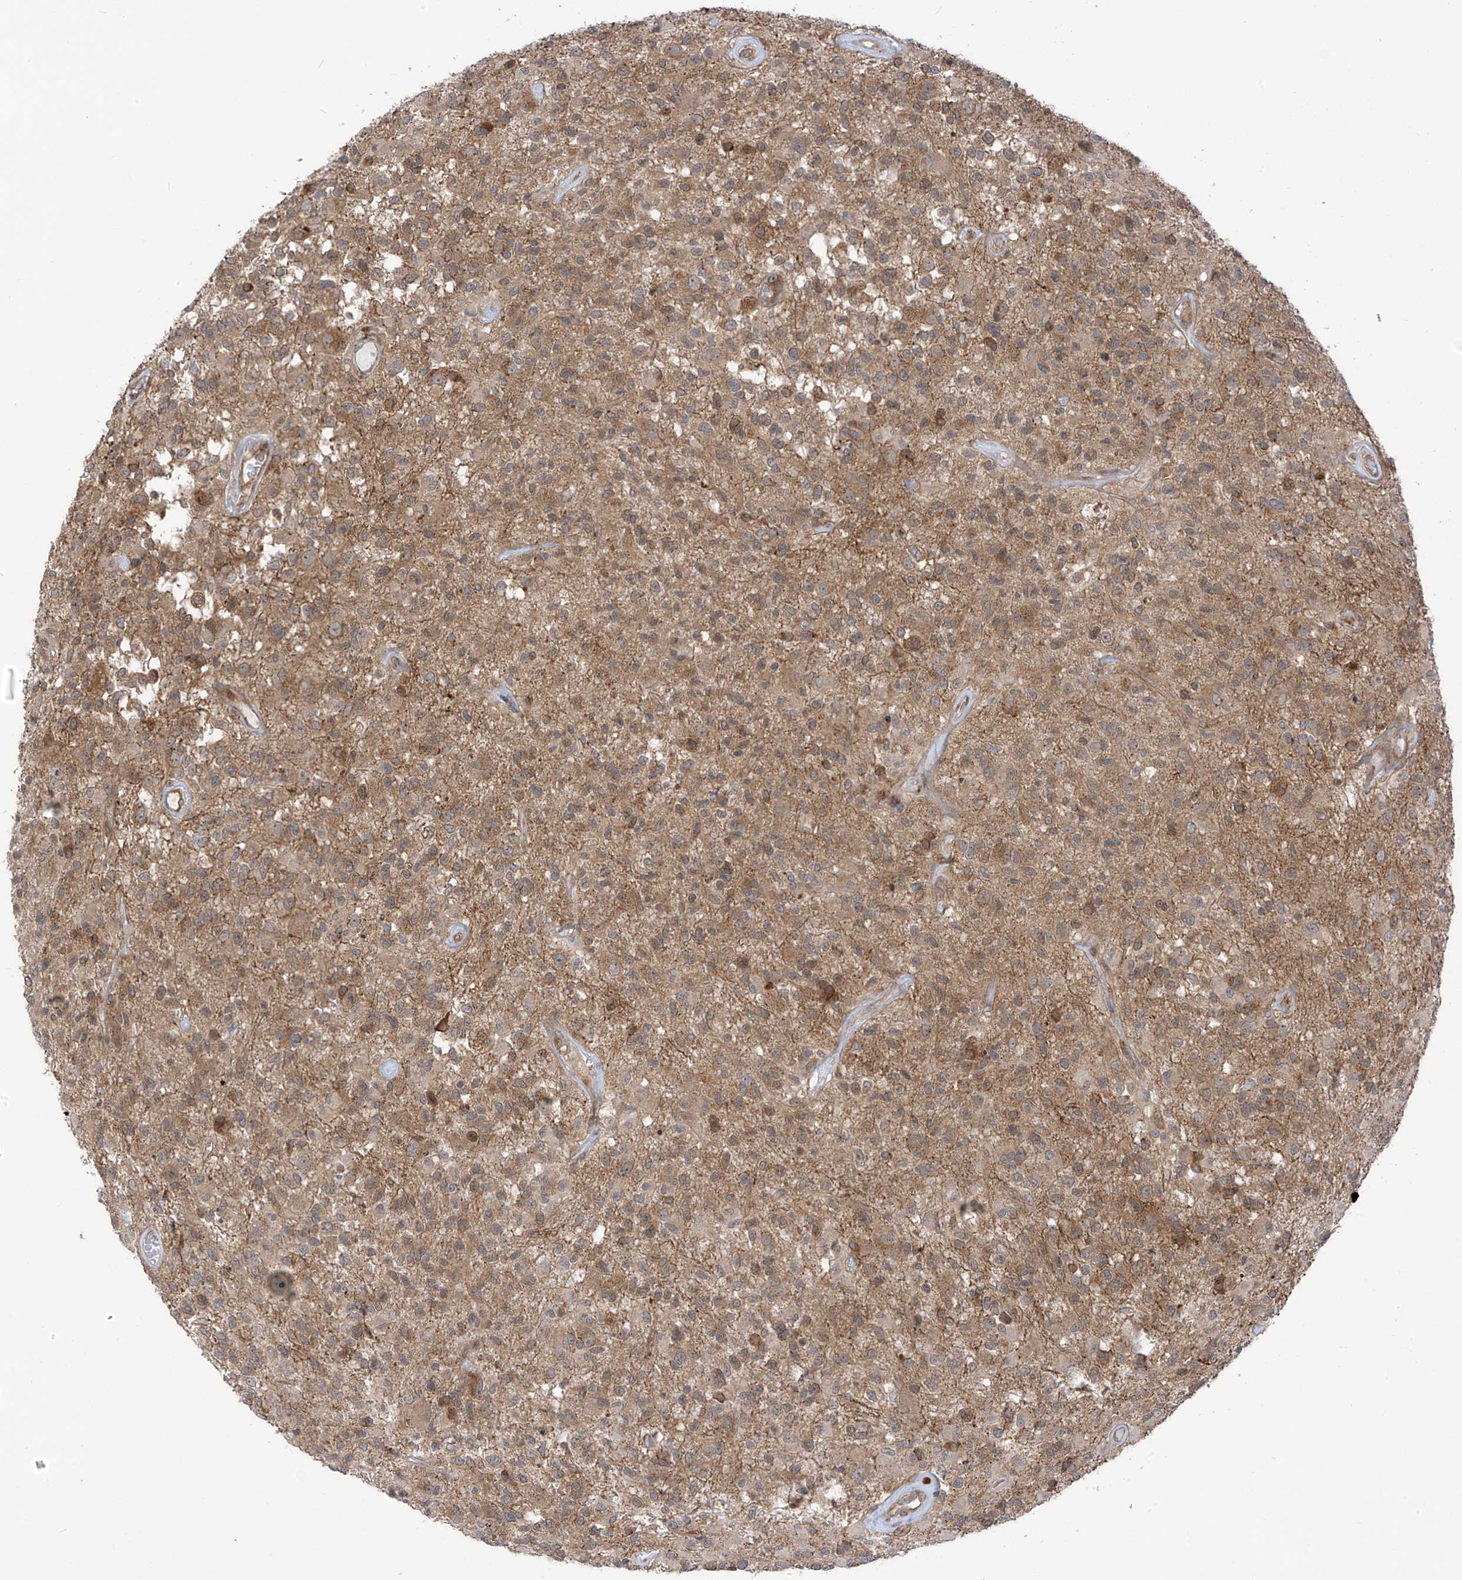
{"staining": {"intensity": "moderate", "quantity": ">75%", "location": "cytoplasmic/membranous"}, "tissue": "glioma", "cell_type": "Tumor cells", "image_type": "cancer", "snomed": [{"axis": "morphology", "description": "Glioma, malignant, High grade"}, {"axis": "morphology", "description": "Glioblastoma, NOS"}, {"axis": "topography", "description": "Brain"}], "caption": "Tumor cells reveal medium levels of moderate cytoplasmic/membranous positivity in about >75% of cells in human malignant glioma (high-grade).", "gene": "PDE11A", "patient": {"sex": "male", "age": 60}}